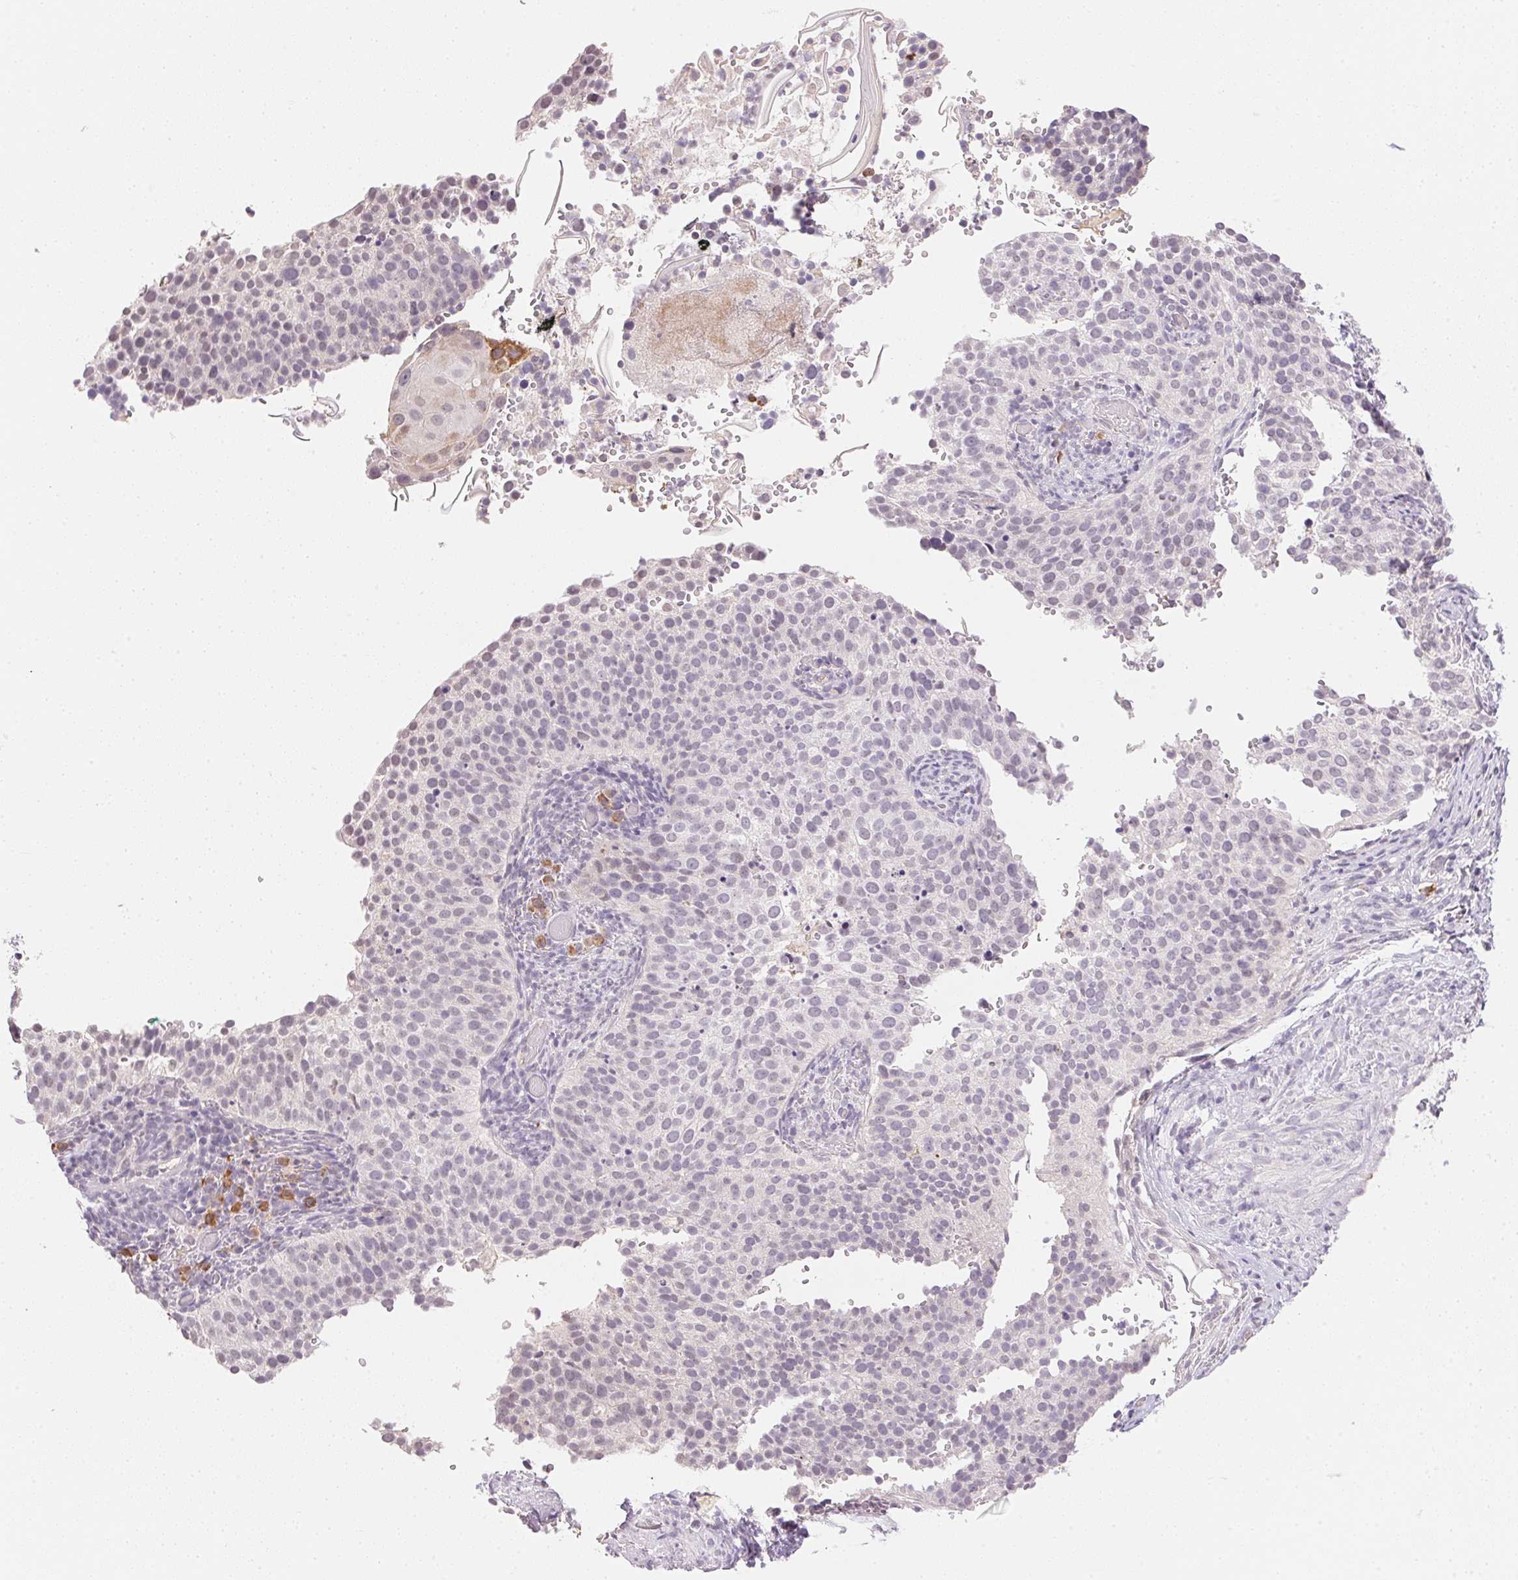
{"staining": {"intensity": "negative", "quantity": "none", "location": "none"}, "tissue": "cervical cancer", "cell_type": "Tumor cells", "image_type": "cancer", "snomed": [{"axis": "morphology", "description": "Squamous cell carcinoma, NOS"}, {"axis": "topography", "description": "Cervix"}], "caption": "Immunohistochemical staining of cervical squamous cell carcinoma reveals no significant expression in tumor cells.", "gene": "FNDC4", "patient": {"sex": "female", "age": 44}}